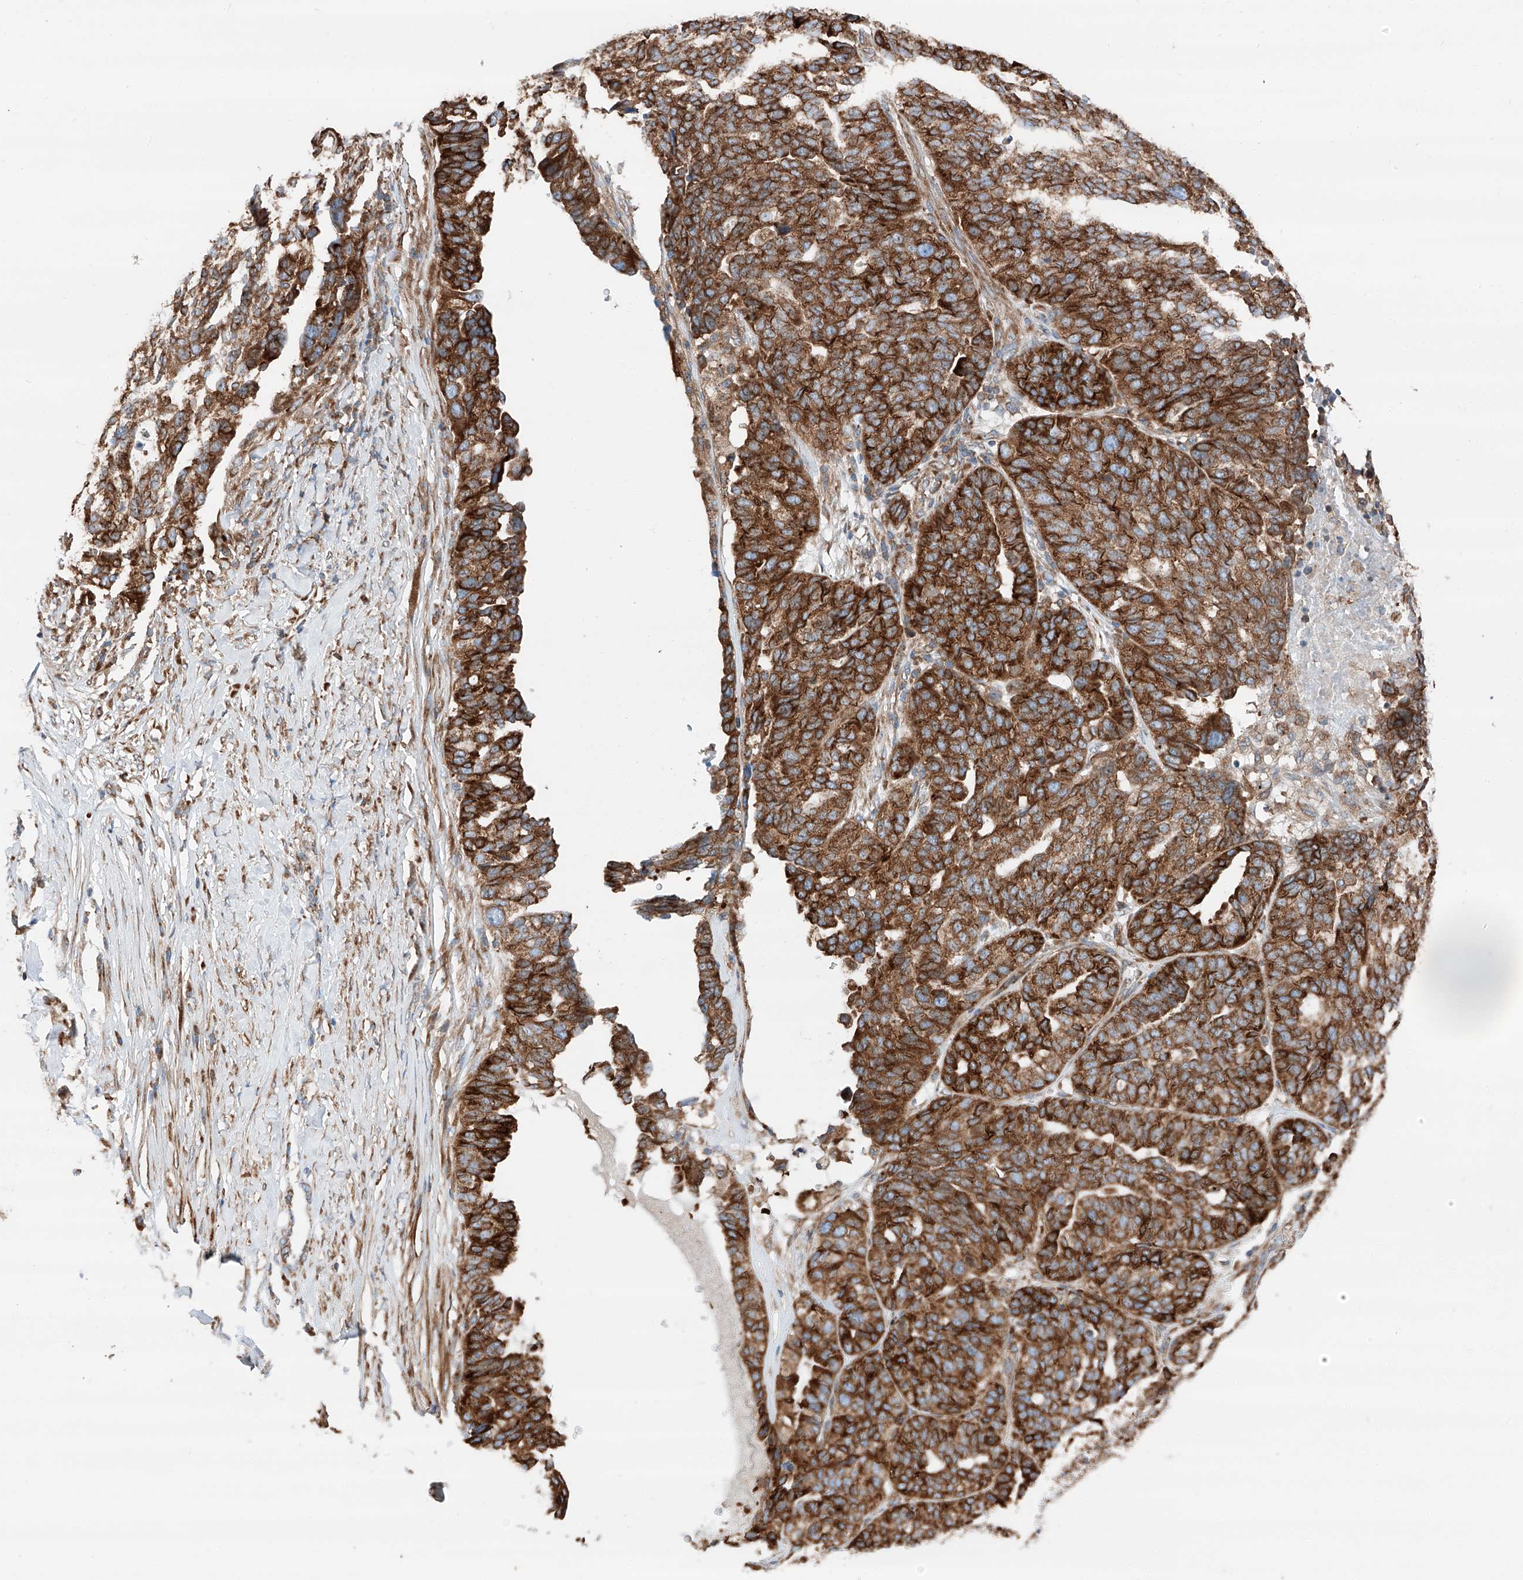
{"staining": {"intensity": "strong", "quantity": ">75%", "location": "cytoplasmic/membranous"}, "tissue": "ovarian cancer", "cell_type": "Tumor cells", "image_type": "cancer", "snomed": [{"axis": "morphology", "description": "Cystadenocarcinoma, serous, NOS"}, {"axis": "topography", "description": "Ovary"}], "caption": "Immunohistochemical staining of human ovarian cancer shows high levels of strong cytoplasmic/membranous protein staining in approximately >75% of tumor cells.", "gene": "ZC3H15", "patient": {"sex": "female", "age": 59}}